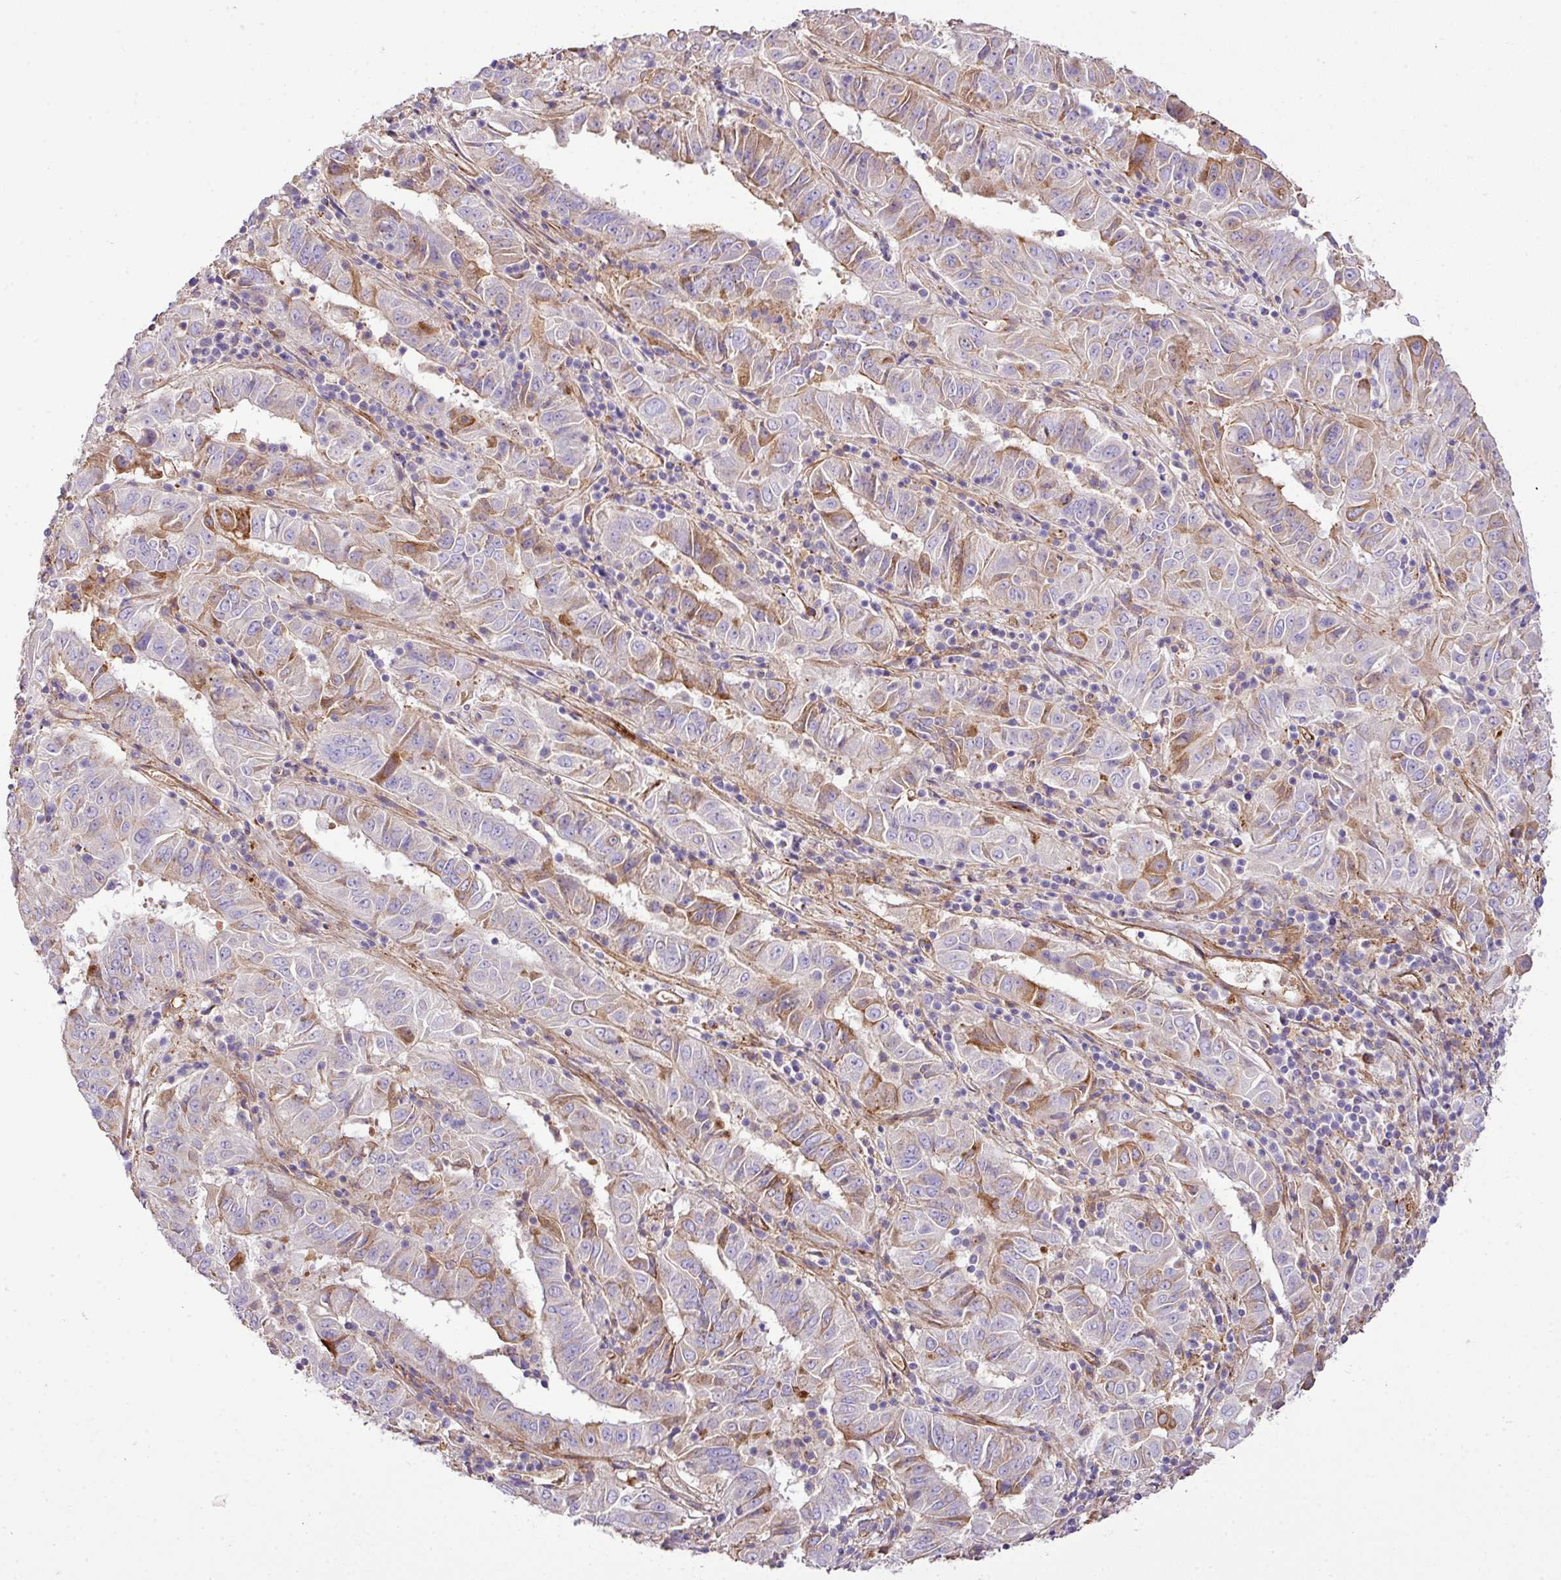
{"staining": {"intensity": "moderate", "quantity": "<25%", "location": "cytoplasmic/membranous"}, "tissue": "pancreatic cancer", "cell_type": "Tumor cells", "image_type": "cancer", "snomed": [{"axis": "morphology", "description": "Adenocarcinoma, NOS"}, {"axis": "topography", "description": "Pancreas"}], "caption": "About <25% of tumor cells in human pancreatic cancer display moderate cytoplasmic/membranous protein positivity as visualized by brown immunohistochemical staining.", "gene": "CTXN2", "patient": {"sex": "male", "age": 63}}